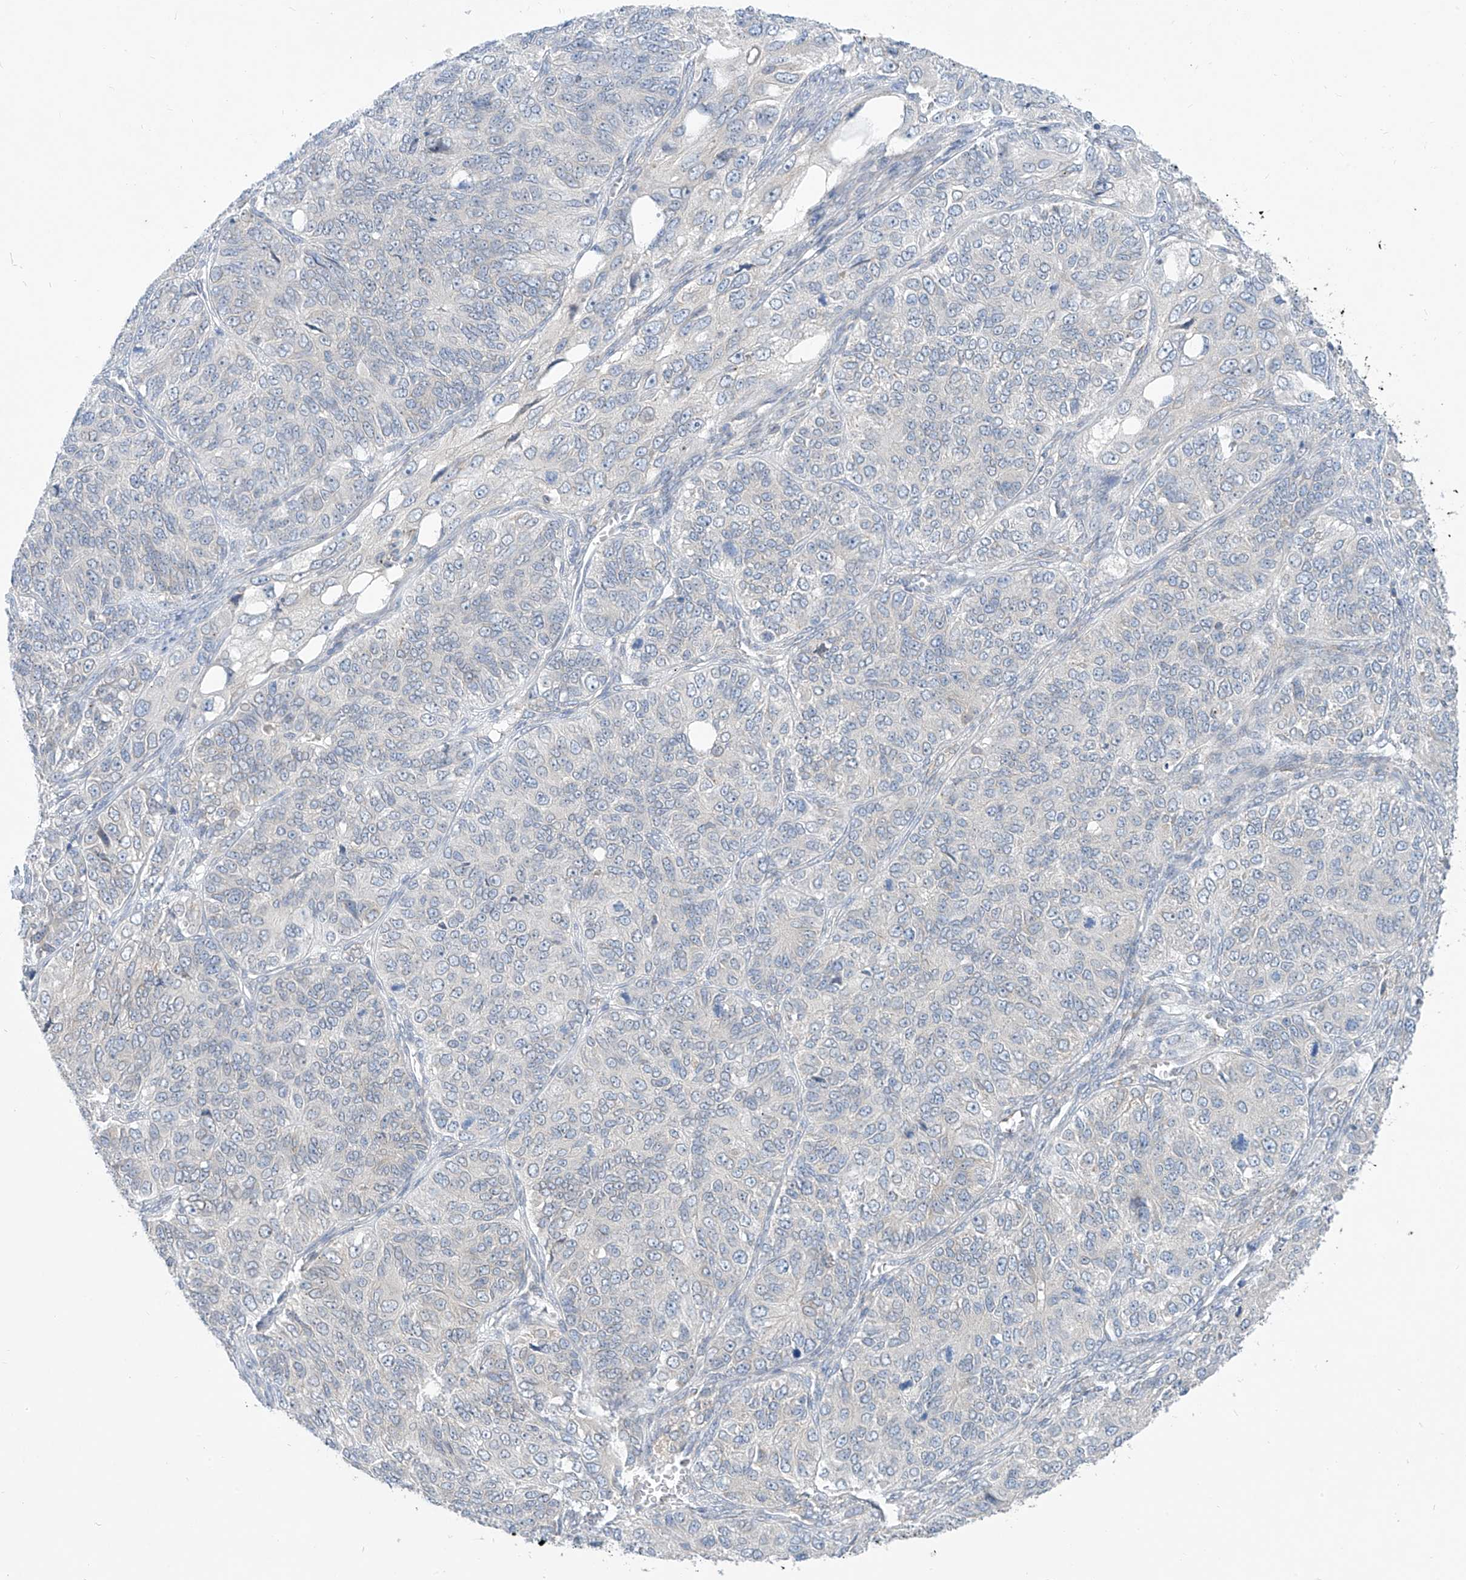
{"staining": {"intensity": "negative", "quantity": "none", "location": "none"}, "tissue": "ovarian cancer", "cell_type": "Tumor cells", "image_type": "cancer", "snomed": [{"axis": "morphology", "description": "Carcinoma, endometroid"}, {"axis": "topography", "description": "Ovary"}], "caption": "Immunohistochemistry (IHC) photomicrograph of ovarian cancer (endometroid carcinoma) stained for a protein (brown), which reveals no positivity in tumor cells.", "gene": "KRTAP25-1", "patient": {"sex": "female", "age": 51}}